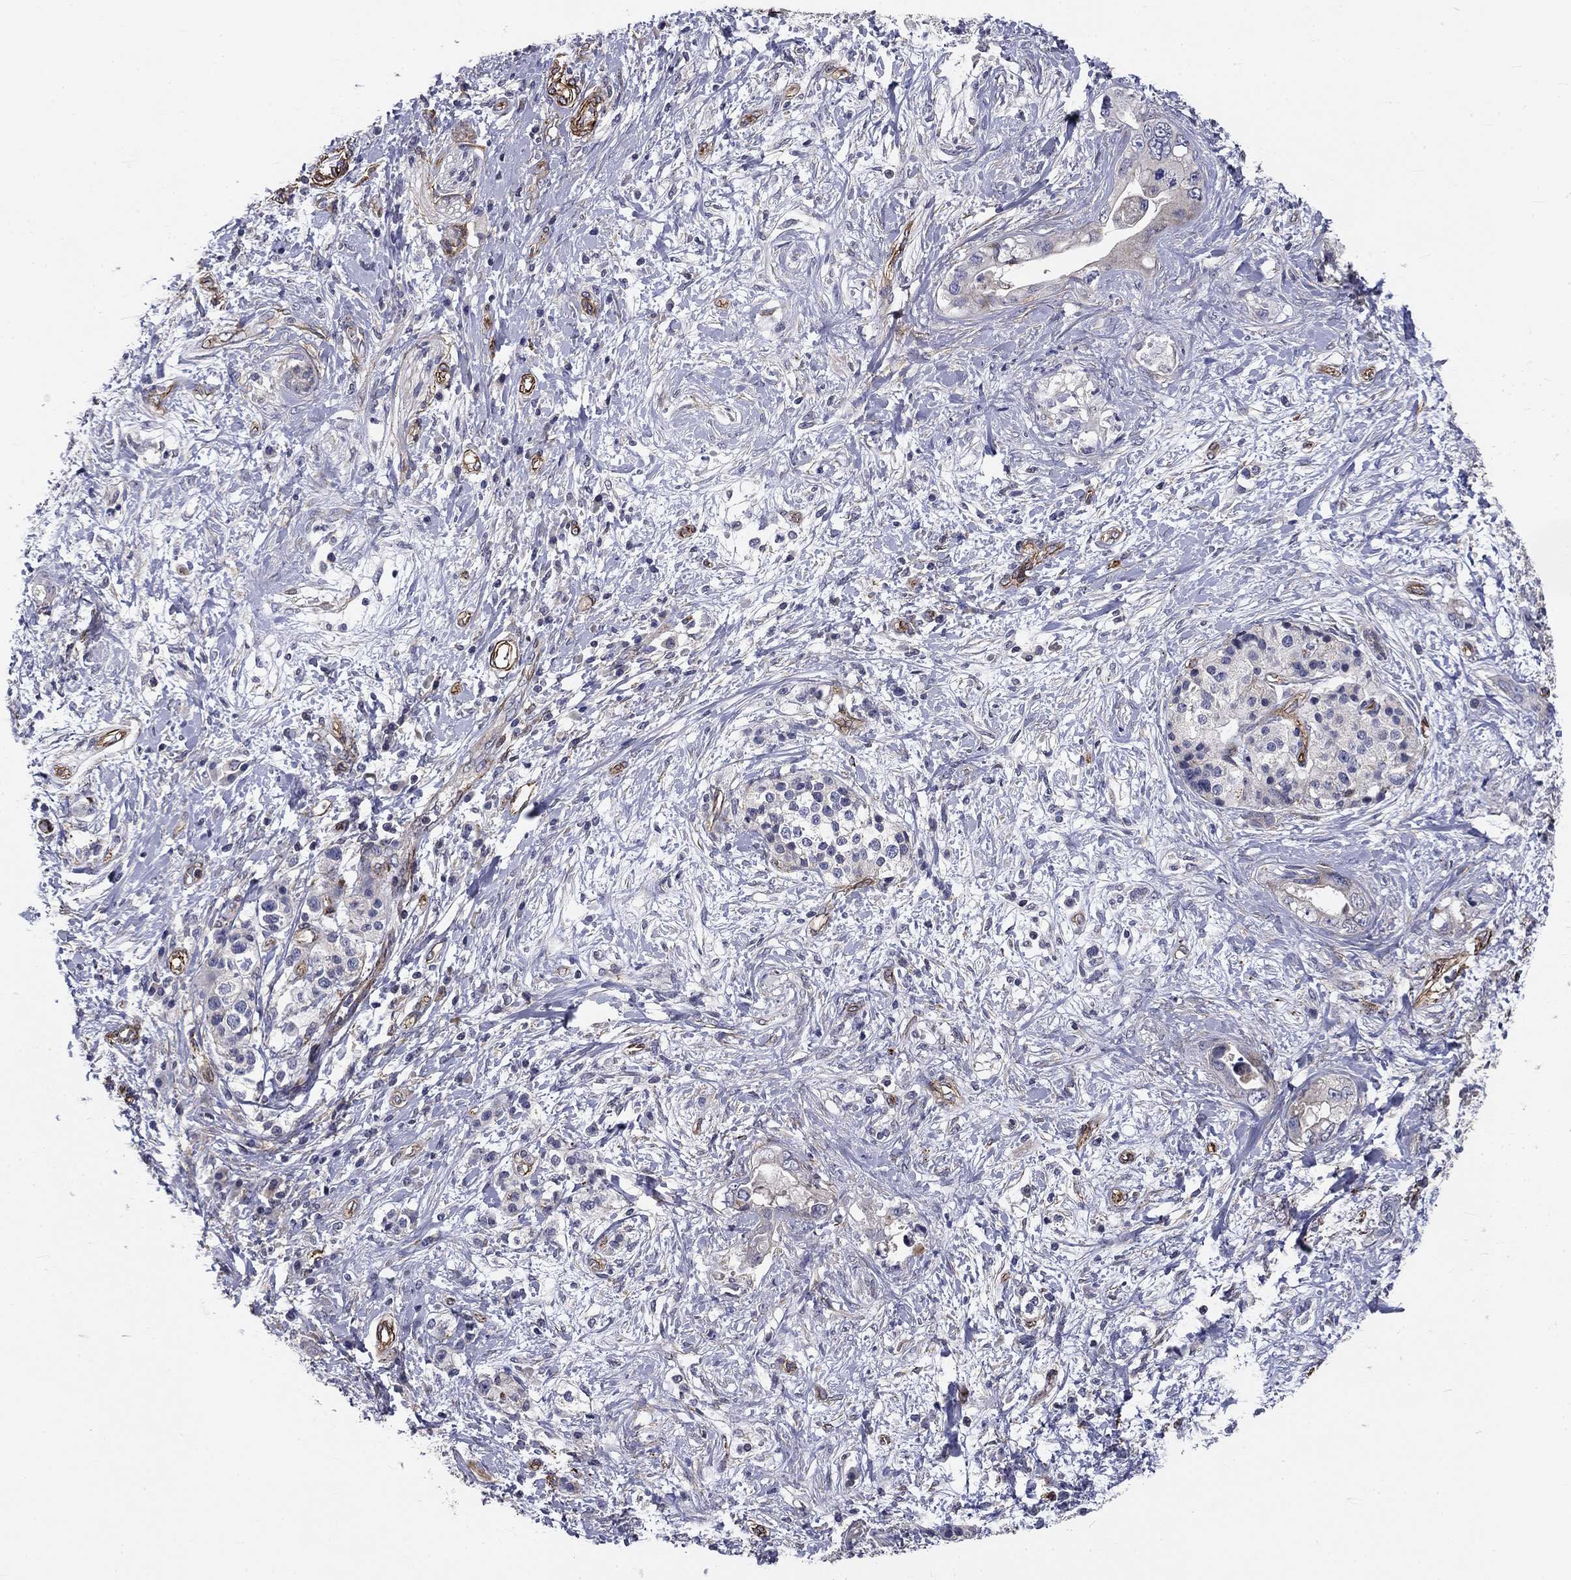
{"staining": {"intensity": "negative", "quantity": "none", "location": "none"}, "tissue": "pancreatic cancer", "cell_type": "Tumor cells", "image_type": "cancer", "snomed": [{"axis": "morphology", "description": "Adenocarcinoma, NOS"}, {"axis": "topography", "description": "Pancreas"}], "caption": "High power microscopy histopathology image of an IHC image of pancreatic cancer, revealing no significant staining in tumor cells.", "gene": "SYNC", "patient": {"sex": "female", "age": 56}}